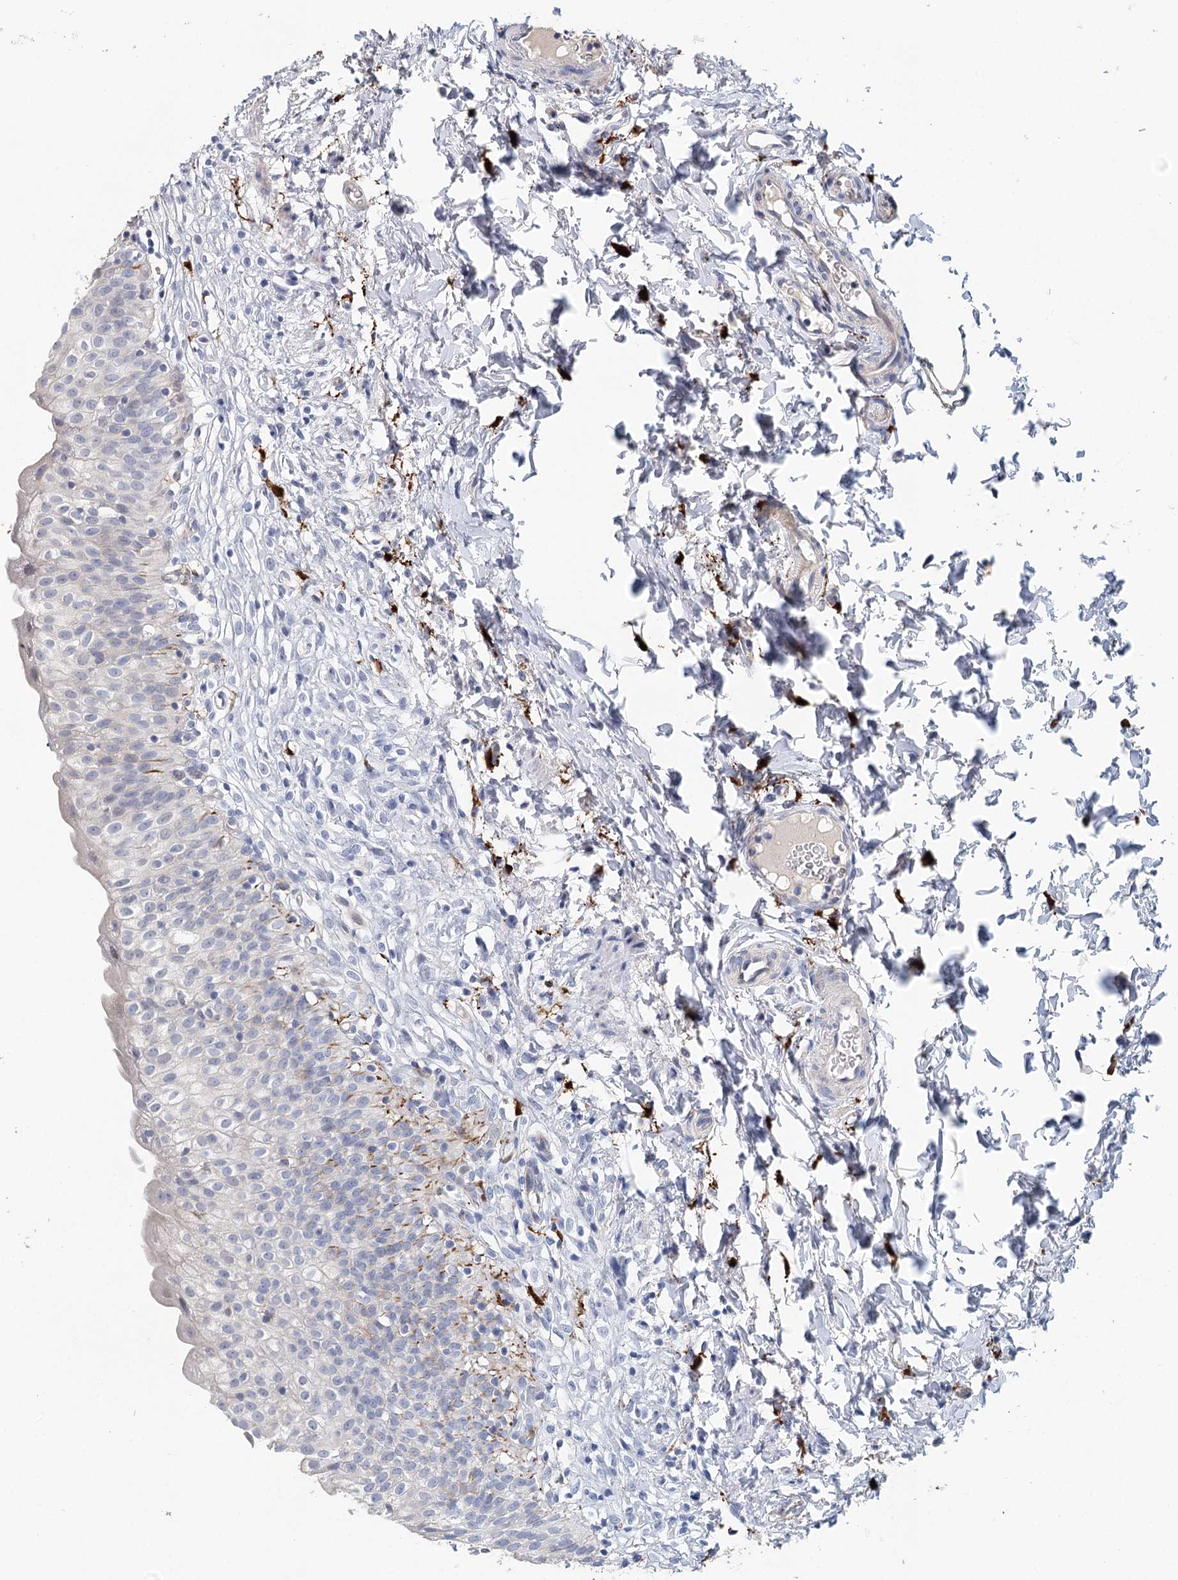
{"staining": {"intensity": "weak", "quantity": "<25%", "location": "cytoplasmic/membranous"}, "tissue": "urinary bladder", "cell_type": "Urothelial cells", "image_type": "normal", "snomed": [{"axis": "morphology", "description": "Normal tissue, NOS"}, {"axis": "topography", "description": "Urinary bladder"}], "caption": "The image shows no staining of urothelial cells in unremarkable urinary bladder. The staining is performed using DAB brown chromogen with nuclei counter-stained in using hematoxylin.", "gene": "SLC19A3", "patient": {"sex": "male", "age": 55}}